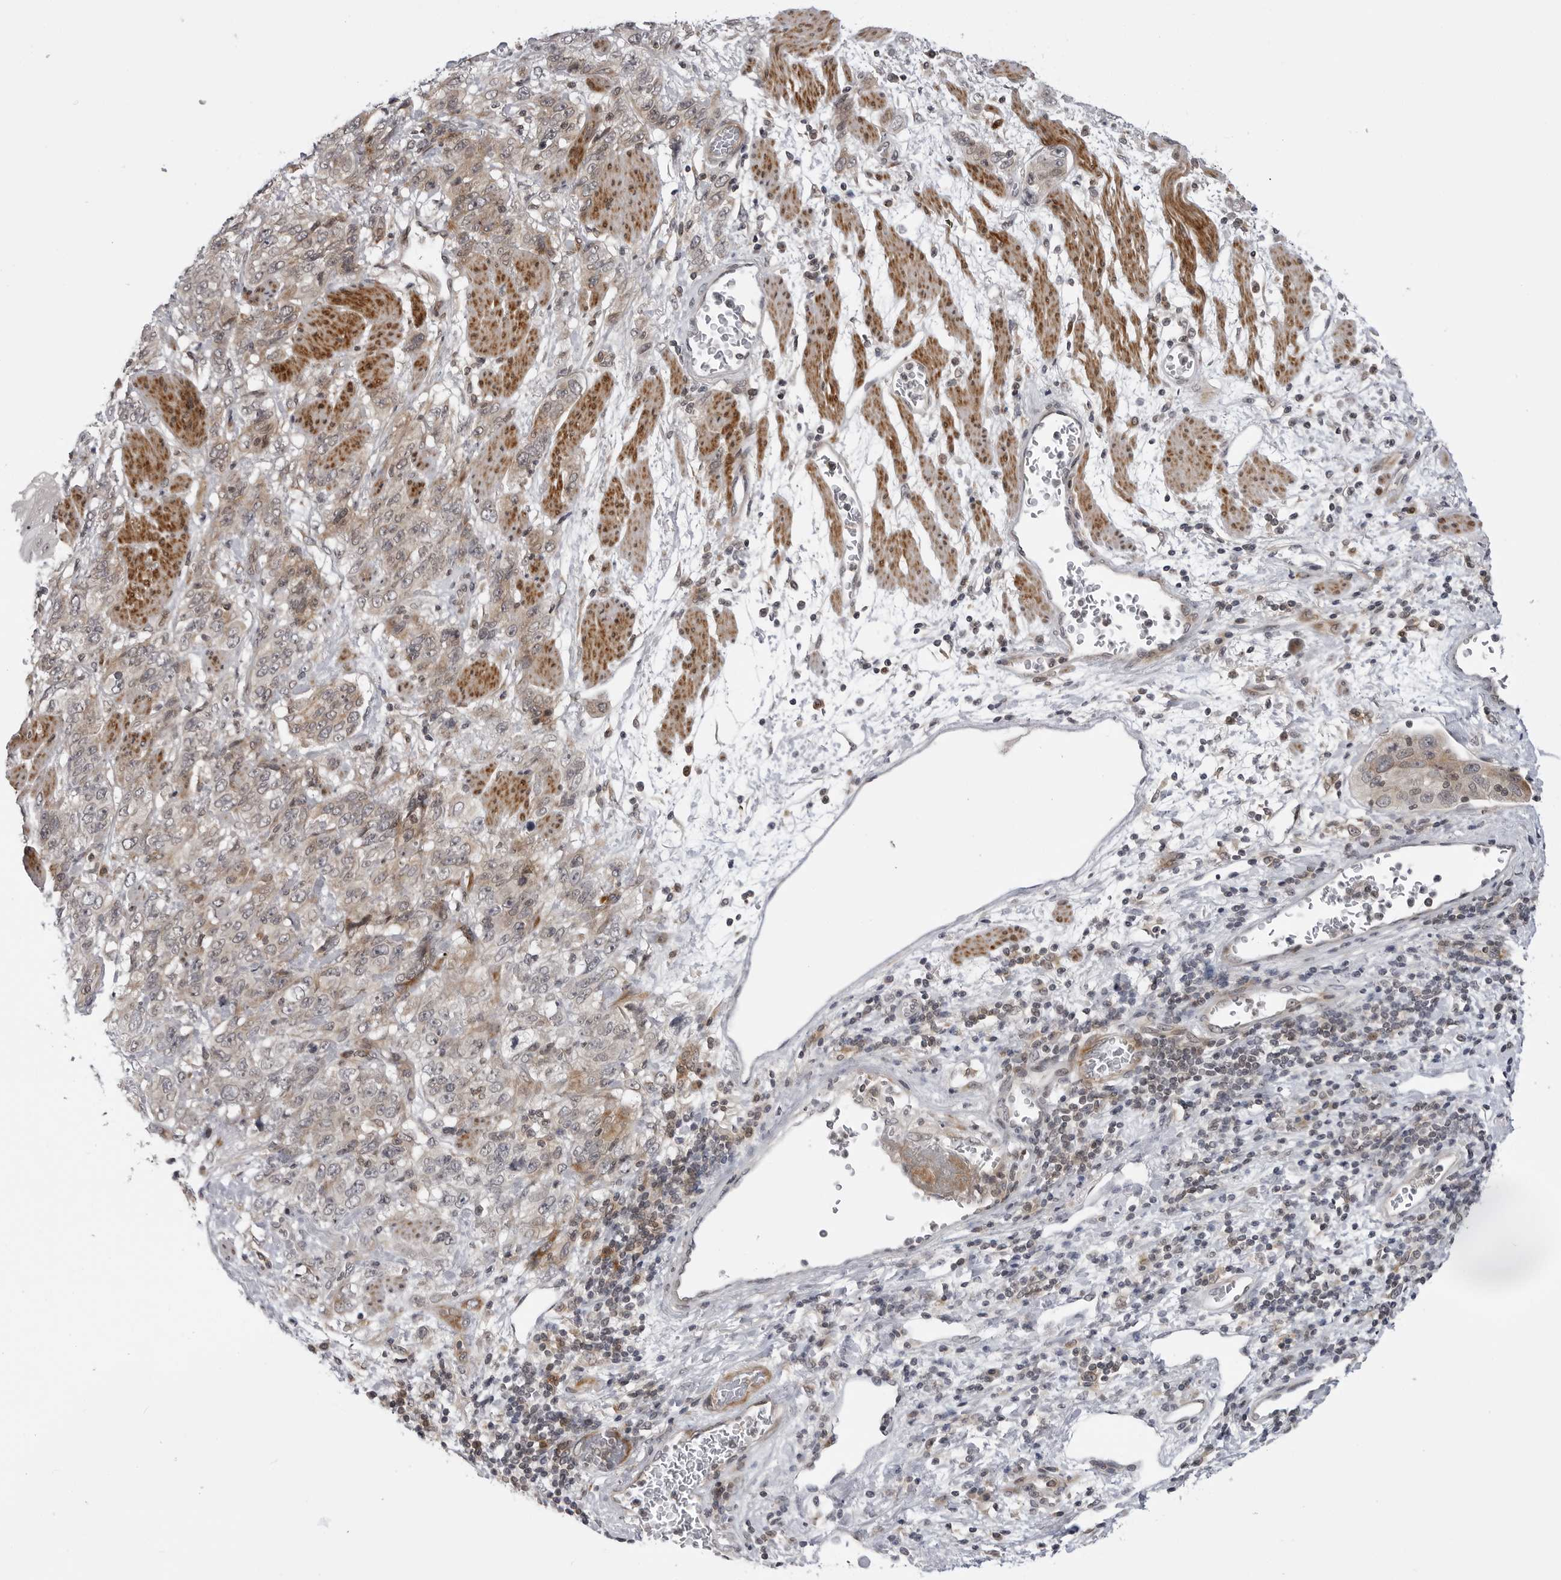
{"staining": {"intensity": "weak", "quantity": "<25%", "location": "cytoplasmic/membranous"}, "tissue": "stomach cancer", "cell_type": "Tumor cells", "image_type": "cancer", "snomed": [{"axis": "morphology", "description": "Adenocarcinoma, NOS"}, {"axis": "topography", "description": "Stomach"}], "caption": "Tumor cells are negative for protein expression in human stomach cancer.", "gene": "ADAMTS5", "patient": {"sex": "male", "age": 48}}